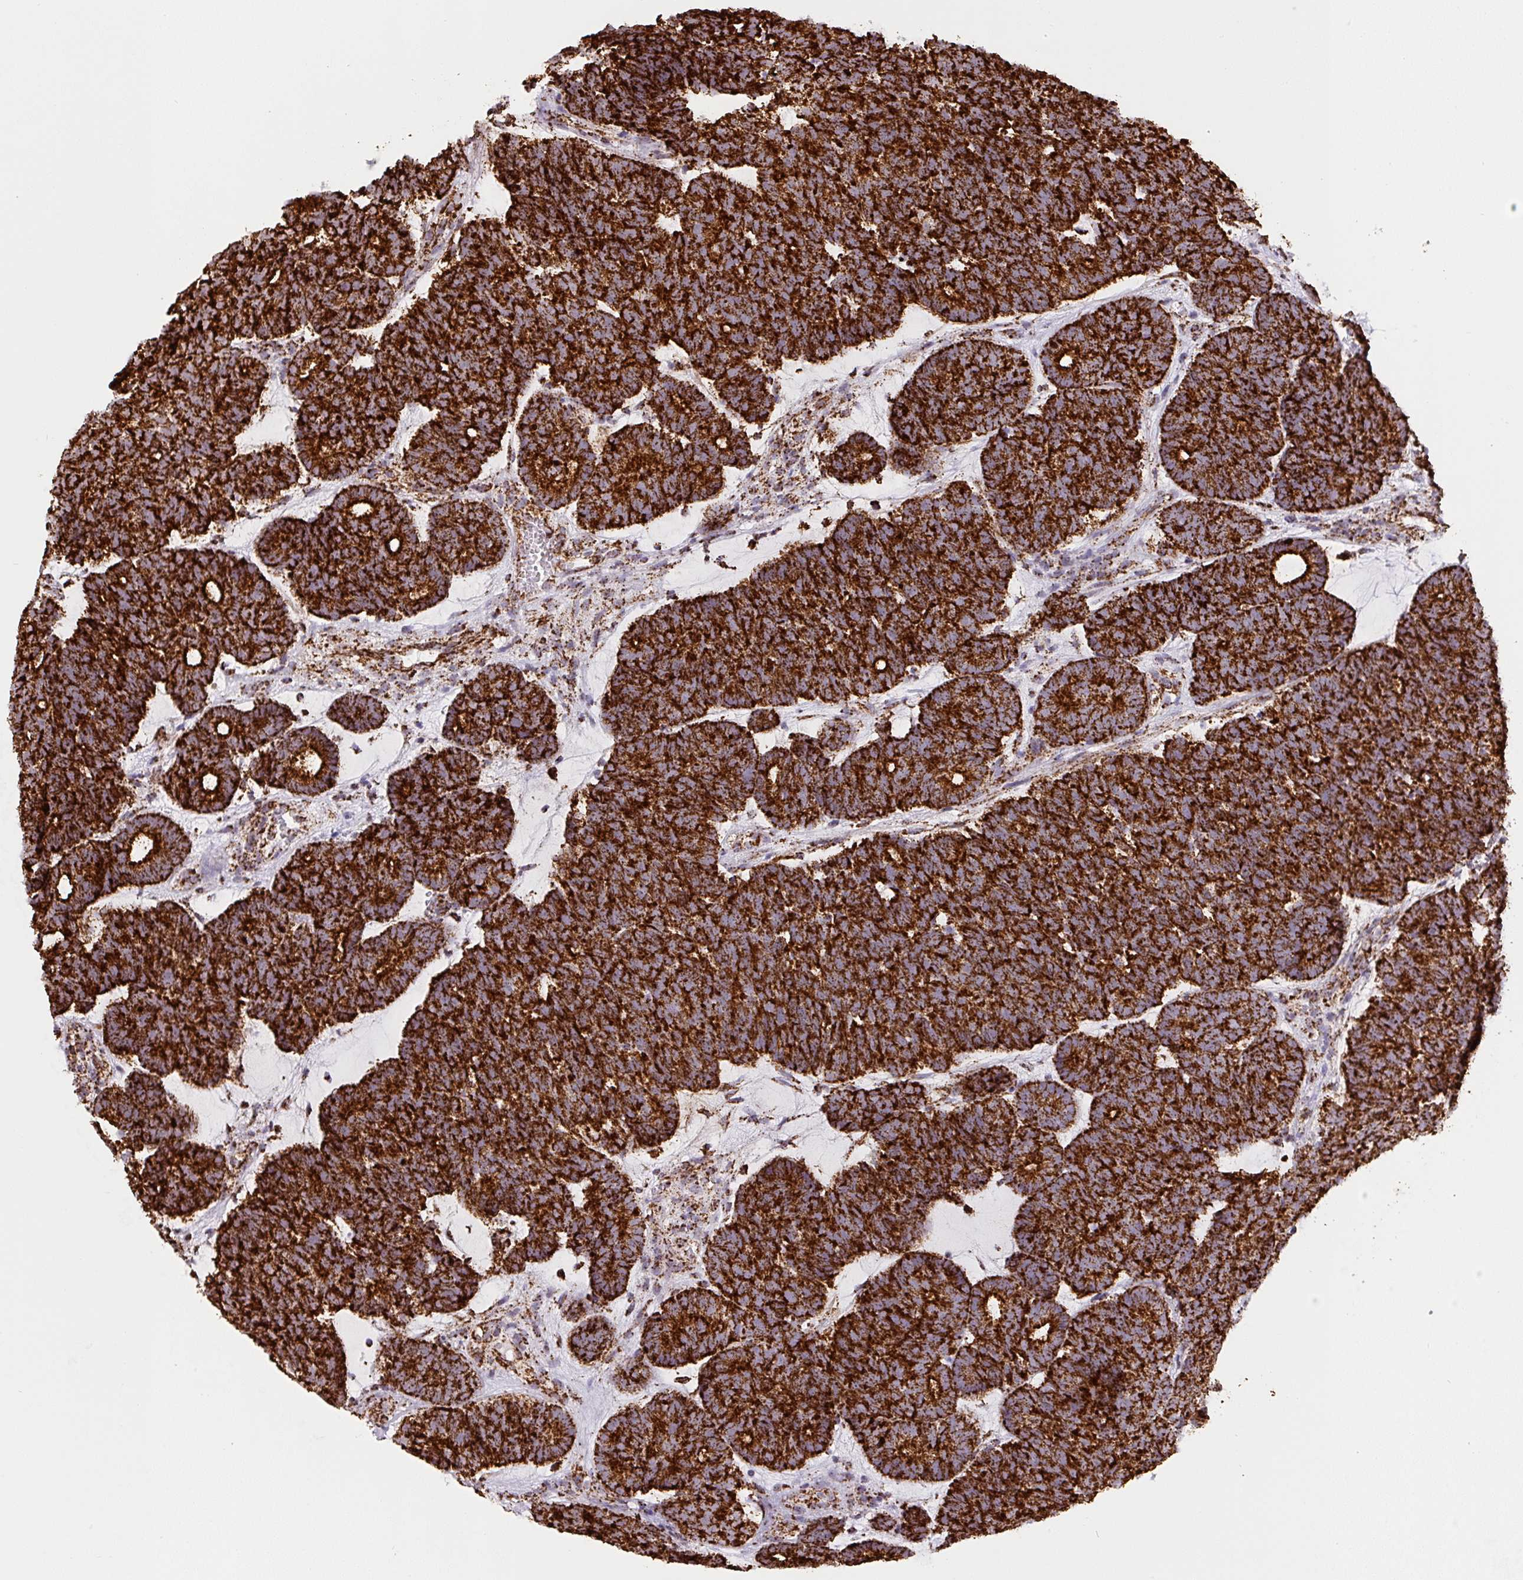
{"staining": {"intensity": "strong", "quantity": ">75%", "location": "cytoplasmic/membranous"}, "tissue": "head and neck cancer", "cell_type": "Tumor cells", "image_type": "cancer", "snomed": [{"axis": "morphology", "description": "Adenocarcinoma, NOS"}, {"axis": "topography", "description": "Head-Neck"}], "caption": "A micrograph showing strong cytoplasmic/membranous staining in approximately >75% of tumor cells in head and neck cancer, as visualized by brown immunohistochemical staining.", "gene": "ATP5F1A", "patient": {"sex": "female", "age": 81}}